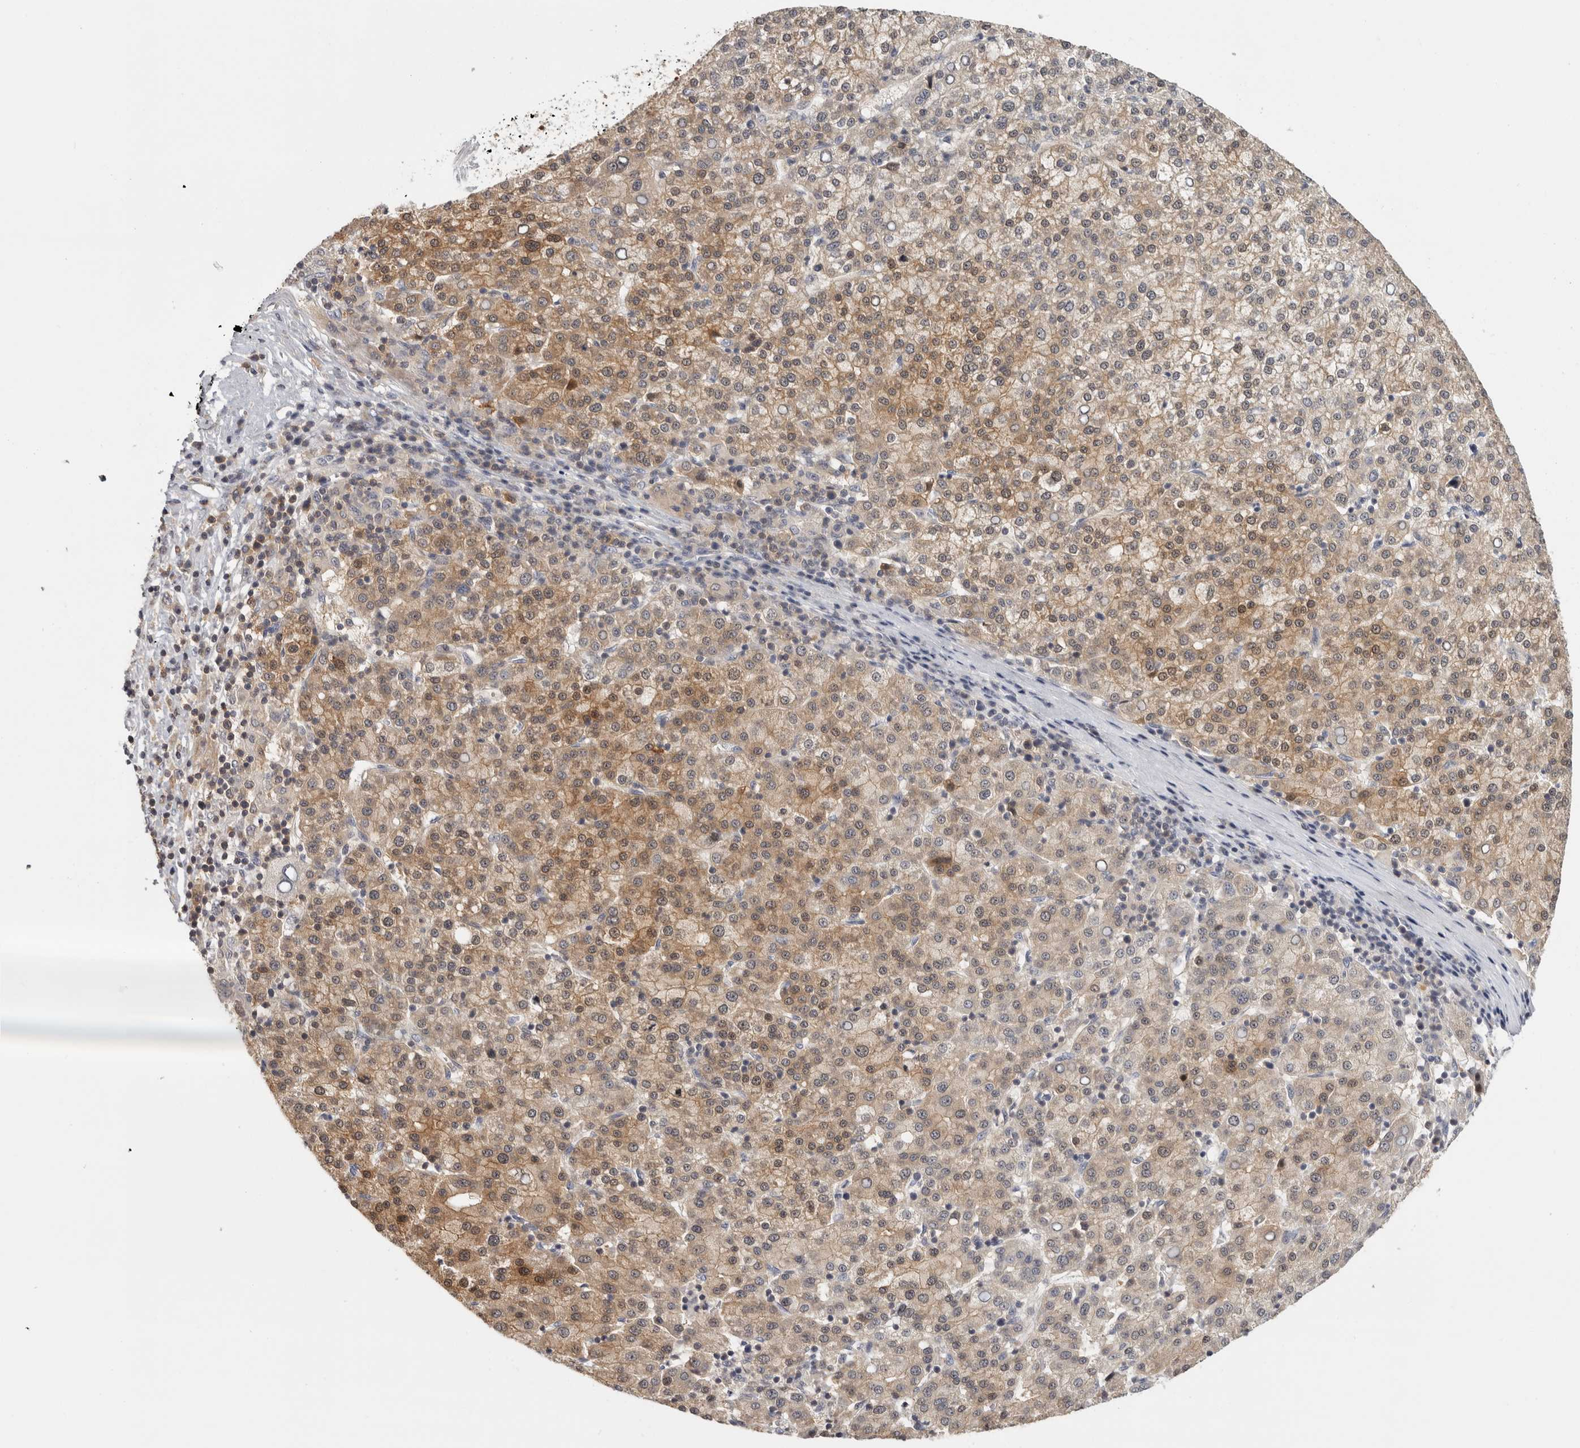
{"staining": {"intensity": "moderate", "quantity": "25%-75%", "location": "cytoplasmic/membranous"}, "tissue": "liver cancer", "cell_type": "Tumor cells", "image_type": "cancer", "snomed": [{"axis": "morphology", "description": "Carcinoma, Hepatocellular, NOS"}, {"axis": "topography", "description": "Liver"}], "caption": "Immunohistochemical staining of human liver cancer (hepatocellular carcinoma) exhibits medium levels of moderate cytoplasmic/membranous positivity in about 25%-75% of tumor cells. (Brightfield microscopy of DAB IHC at high magnification).", "gene": "ACAT2", "patient": {"sex": "female", "age": 58}}